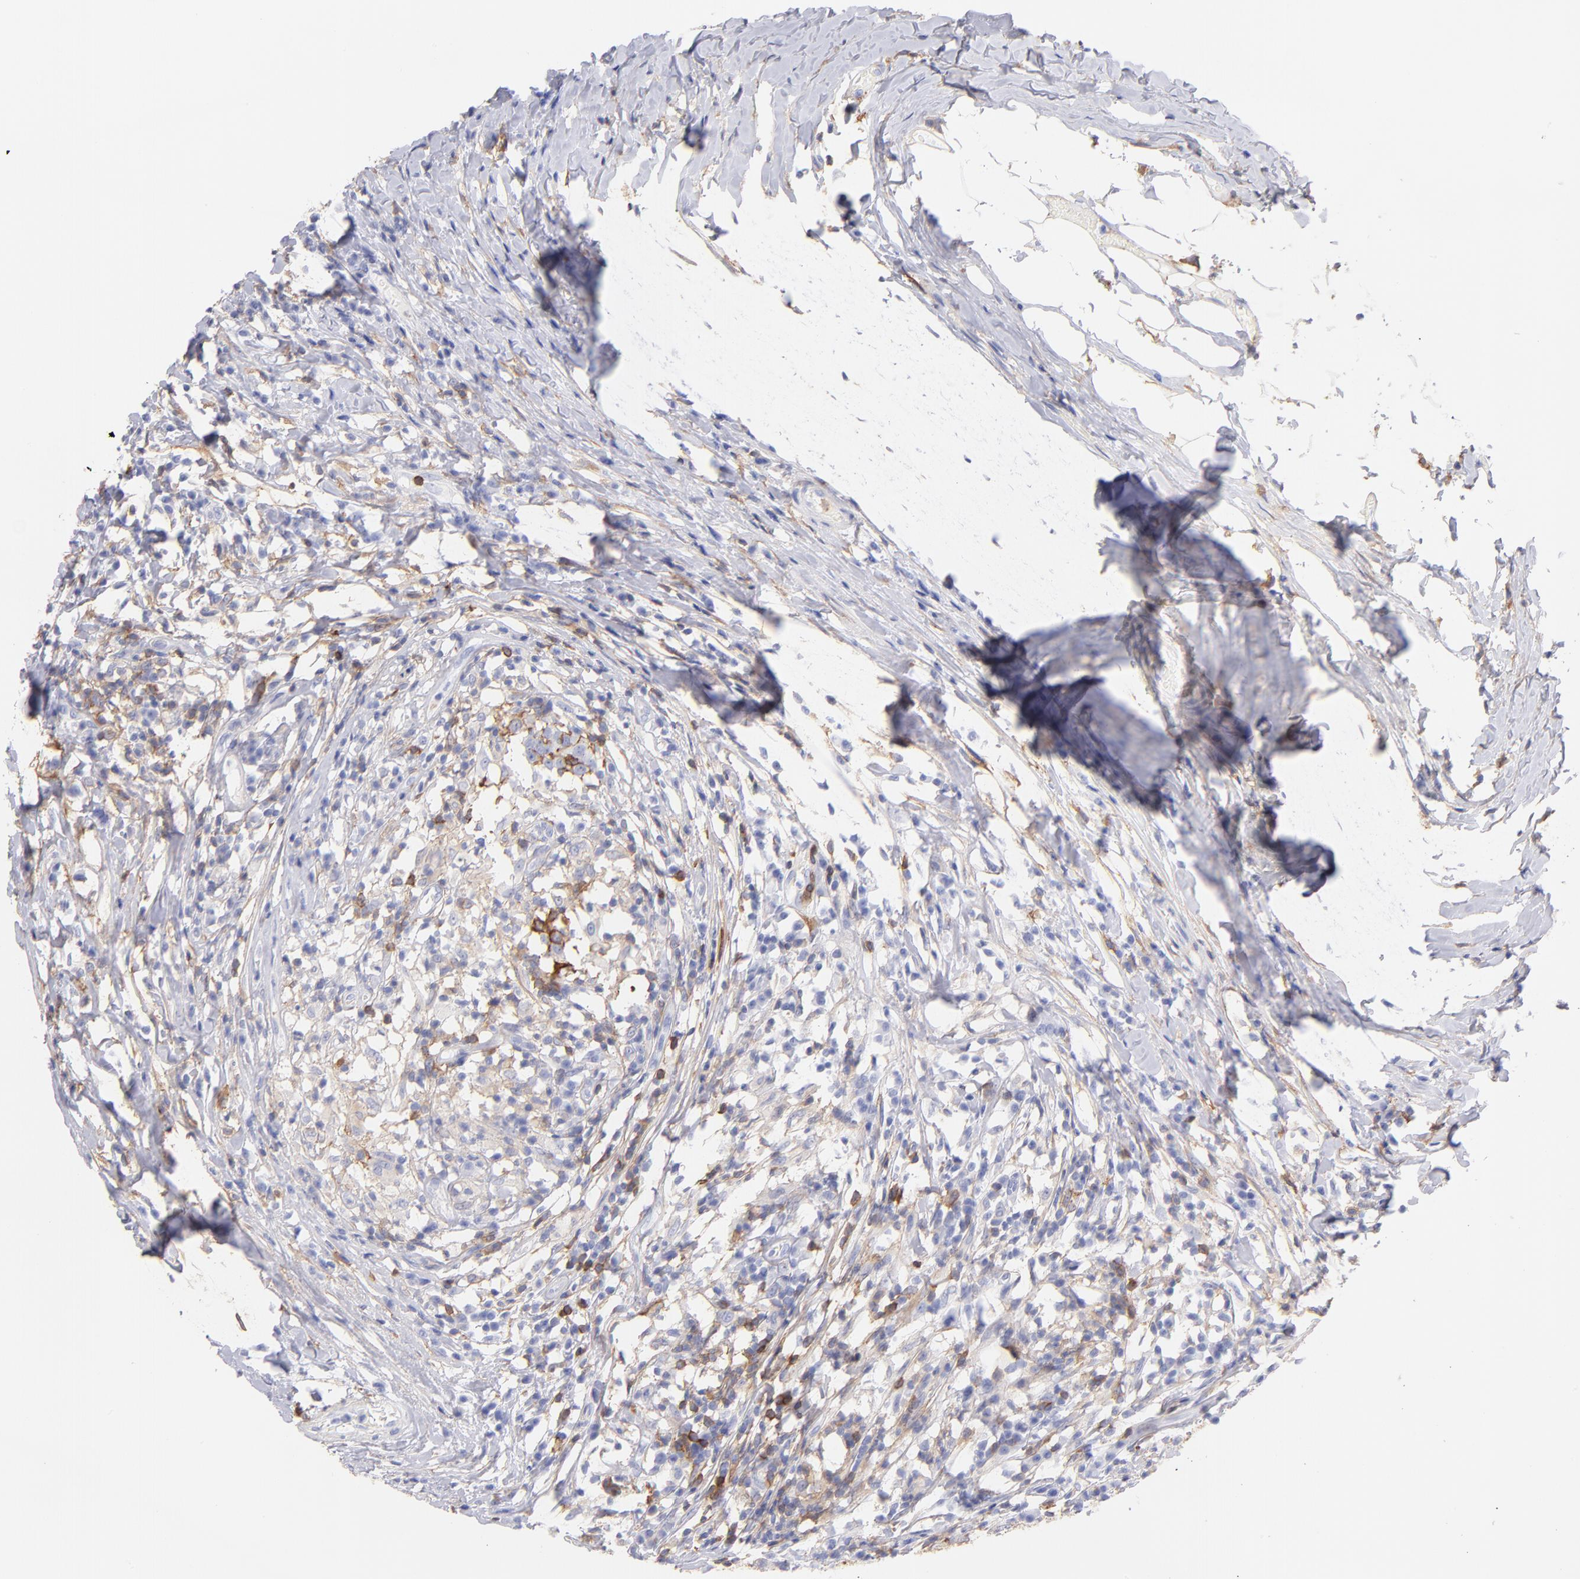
{"staining": {"intensity": "weak", "quantity": "<25%", "location": "cytoplasmic/membranous"}, "tissue": "head and neck cancer", "cell_type": "Tumor cells", "image_type": "cancer", "snomed": [{"axis": "morphology", "description": "Adenocarcinoma, NOS"}, {"axis": "topography", "description": "Salivary gland"}, {"axis": "topography", "description": "Head-Neck"}], "caption": "This micrograph is of head and neck adenocarcinoma stained with immunohistochemistry to label a protein in brown with the nuclei are counter-stained blue. There is no positivity in tumor cells.", "gene": "PRKCA", "patient": {"sex": "female", "age": 65}}